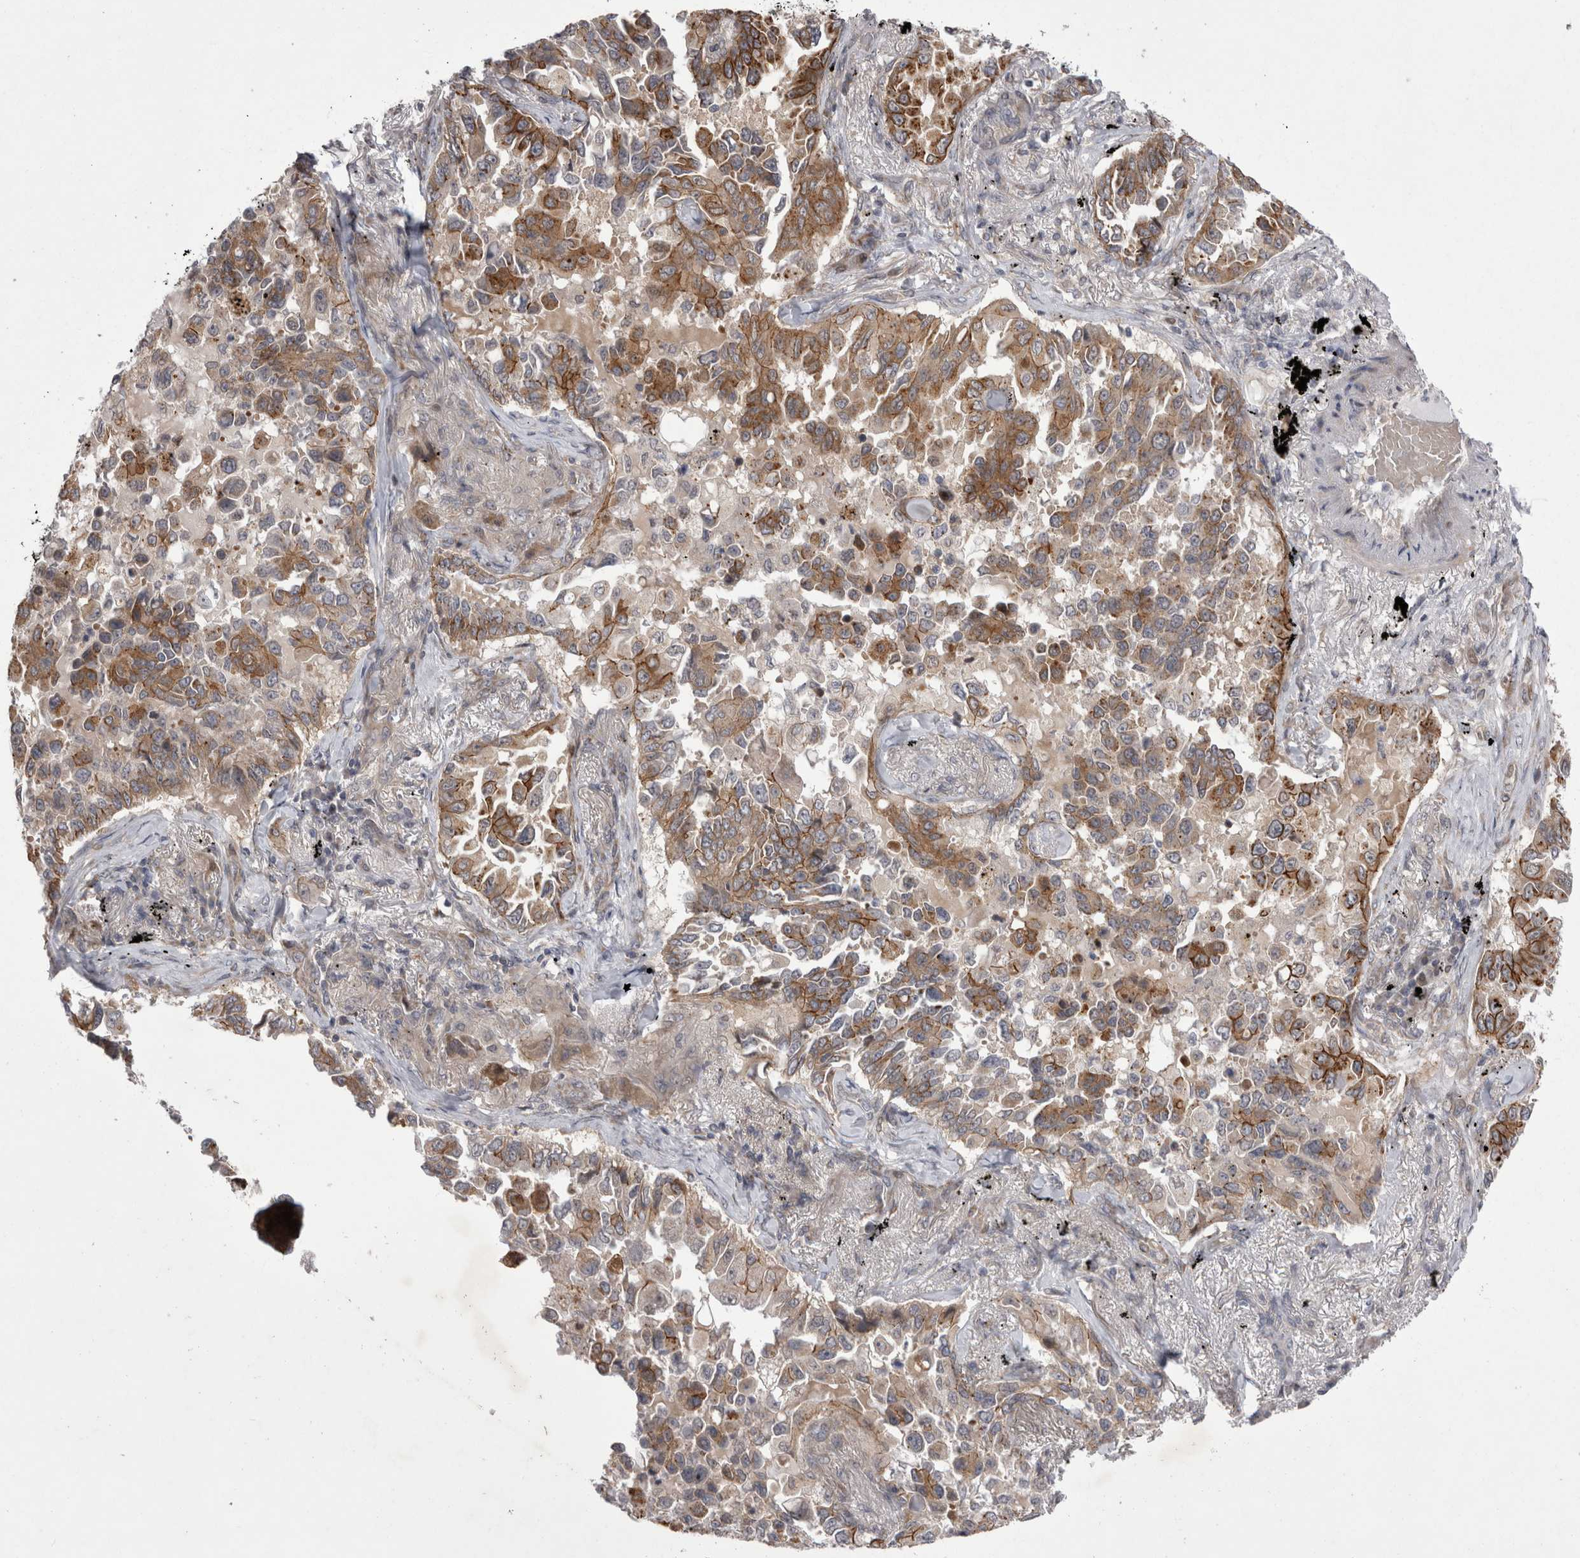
{"staining": {"intensity": "moderate", "quantity": ">75%", "location": "cytoplasmic/membranous"}, "tissue": "lung cancer", "cell_type": "Tumor cells", "image_type": "cancer", "snomed": [{"axis": "morphology", "description": "Adenocarcinoma, NOS"}, {"axis": "topography", "description": "Lung"}], "caption": "Moderate cytoplasmic/membranous expression for a protein is present in about >75% of tumor cells of lung cancer using IHC.", "gene": "NENF", "patient": {"sex": "female", "age": 67}}